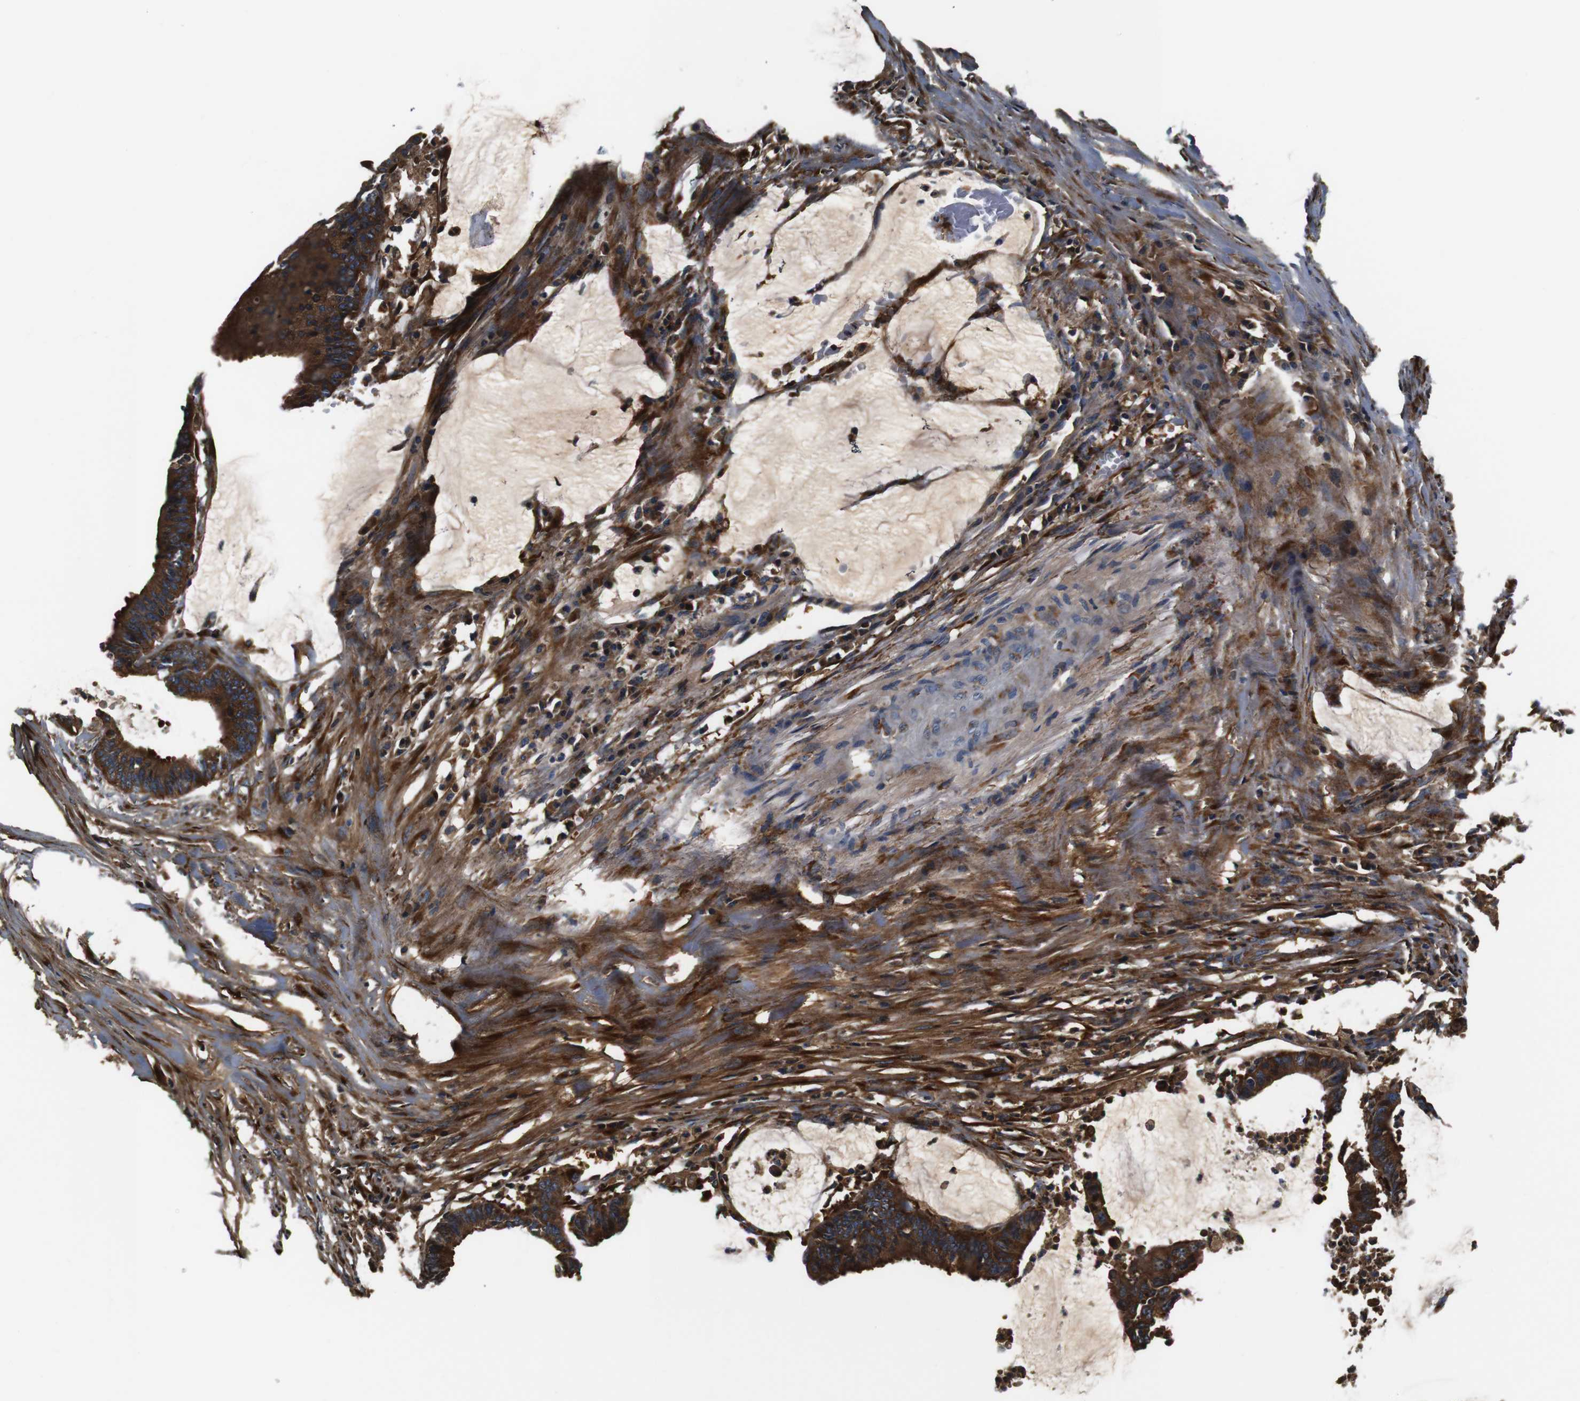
{"staining": {"intensity": "strong", "quantity": ">75%", "location": "cytoplasmic/membranous"}, "tissue": "colorectal cancer", "cell_type": "Tumor cells", "image_type": "cancer", "snomed": [{"axis": "morphology", "description": "Adenocarcinoma, NOS"}, {"axis": "topography", "description": "Rectum"}], "caption": "Approximately >75% of tumor cells in human colorectal cancer reveal strong cytoplasmic/membranous protein positivity as visualized by brown immunohistochemical staining.", "gene": "COL1A1", "patient": {"sex": "female", "age": 66}}